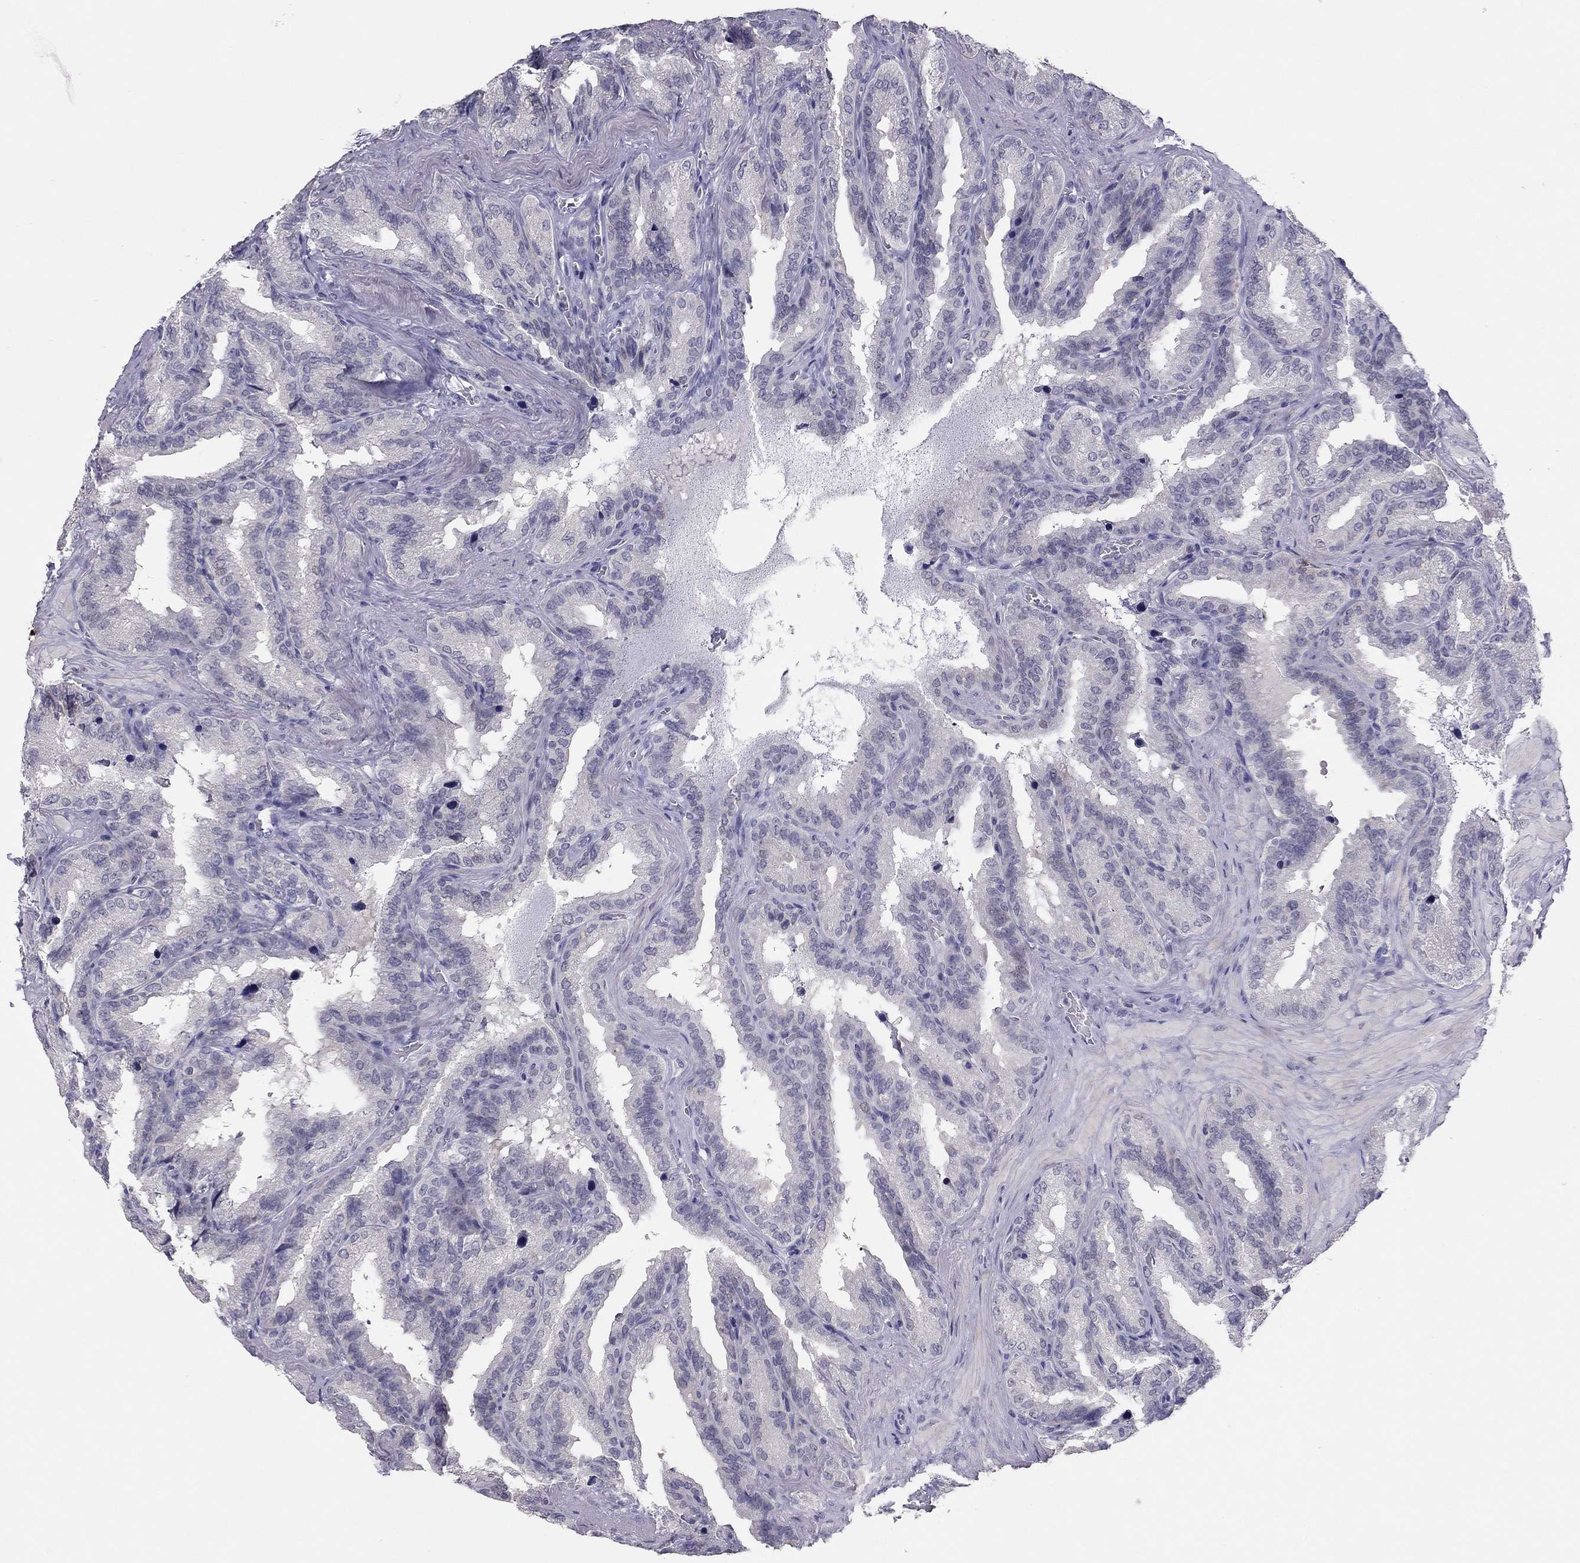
{"staining": {"intensity": "negative", "quantity": "none", "location": "none"}, "tissue": "seminal vesicle", "cell_type": "Glandular cells", "image_type": "normal", "snomed": [{"axis": "morphology", "description": "Normal tissue, NOS"}, {"axis": "topography", "description": "Seminal veicle"}], "caption": "Glandular cells show no significant protein expression in normal seminal vesicle. Brightfield microscopy of immunohistochemistry (IHC) stained with DAB (3,3'-diaminobenzidine) (brown) and hematoxylin (blue), captured at high magnification.", "gene": "ADORA2A", "patient": {"sex": "male", "age": 37}}